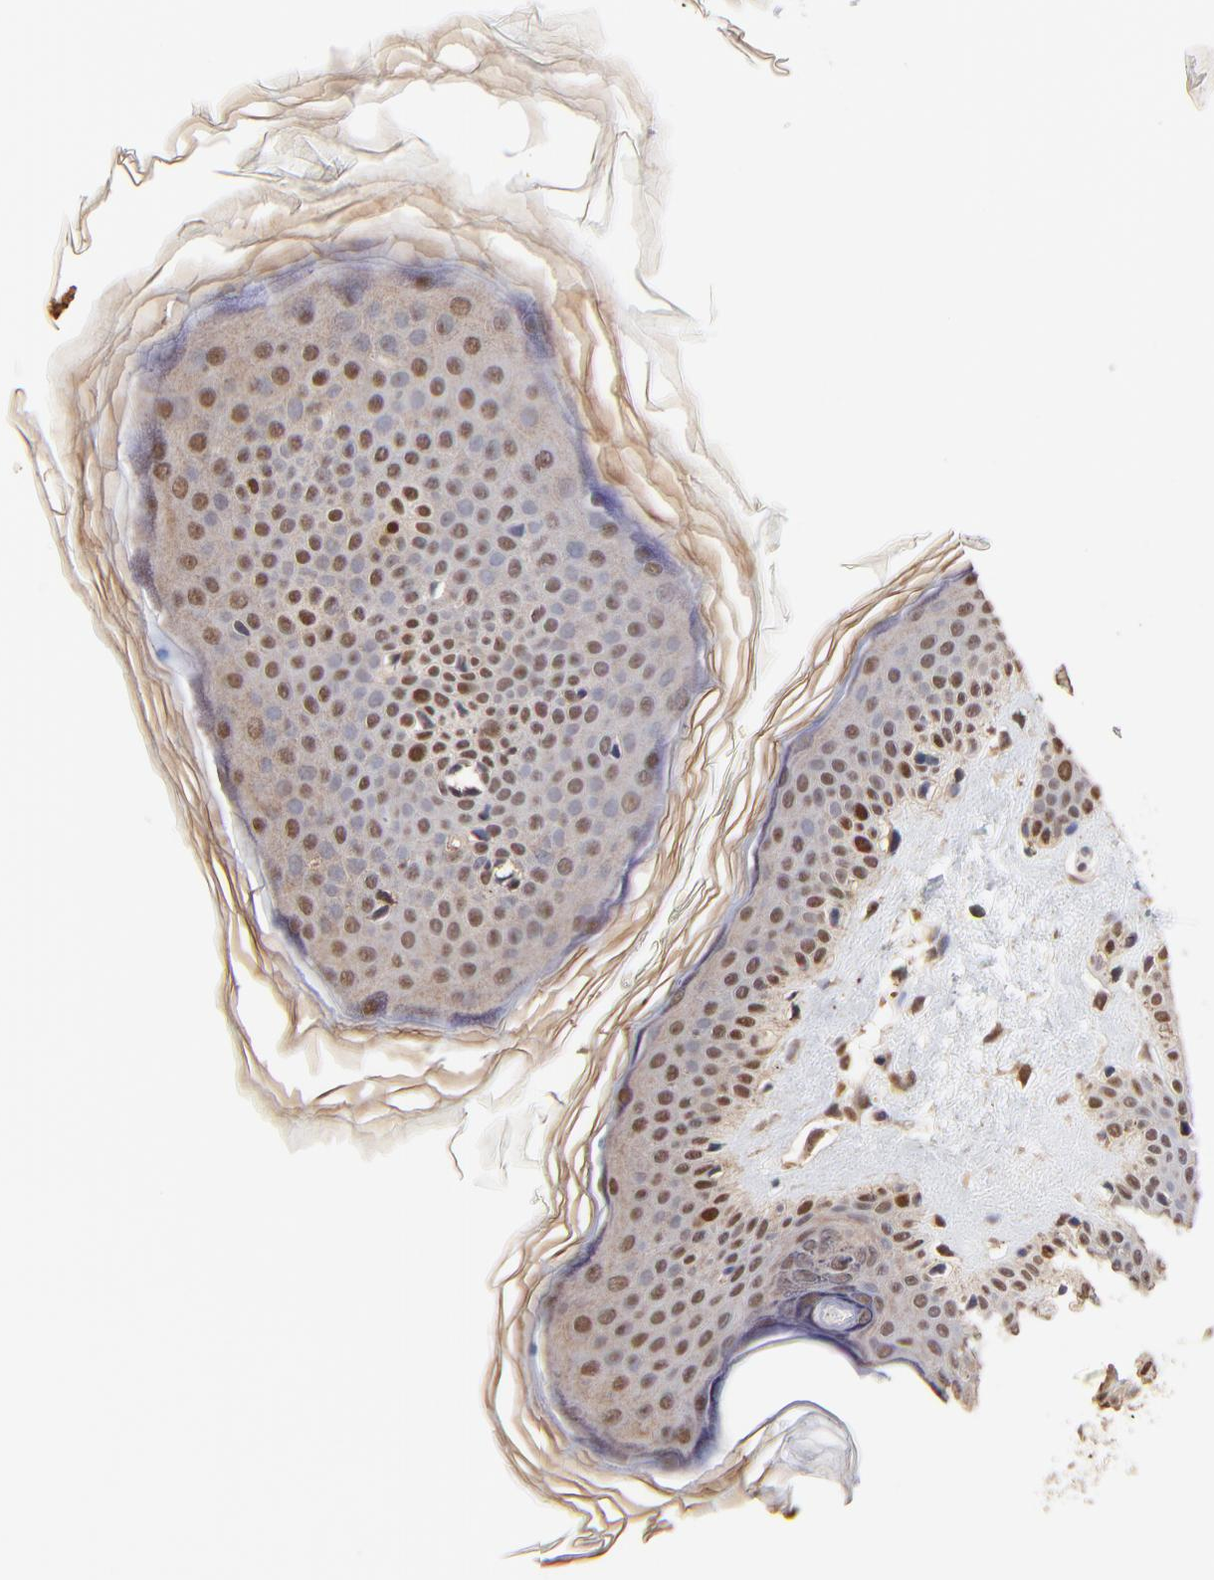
{"staining": {"intensity": "moderate", "quantity": ">75%", "location": "nuclear"}, "tissue": "skin", "cell_type": "Fibroblasts", "image_type": "normal", "snomed": [{"axis": "morphology", "description": "Normal tissue, NOS"}, {"axis": "topography", "description": "Skin"}], "caption": "Moderate nuclear staining for a protein is identified in about >75% of fibroblasts of normal skin using immunohistochemistry.", "gene": "BIRC5", "patient": {"sex": "female", "age": 56}}